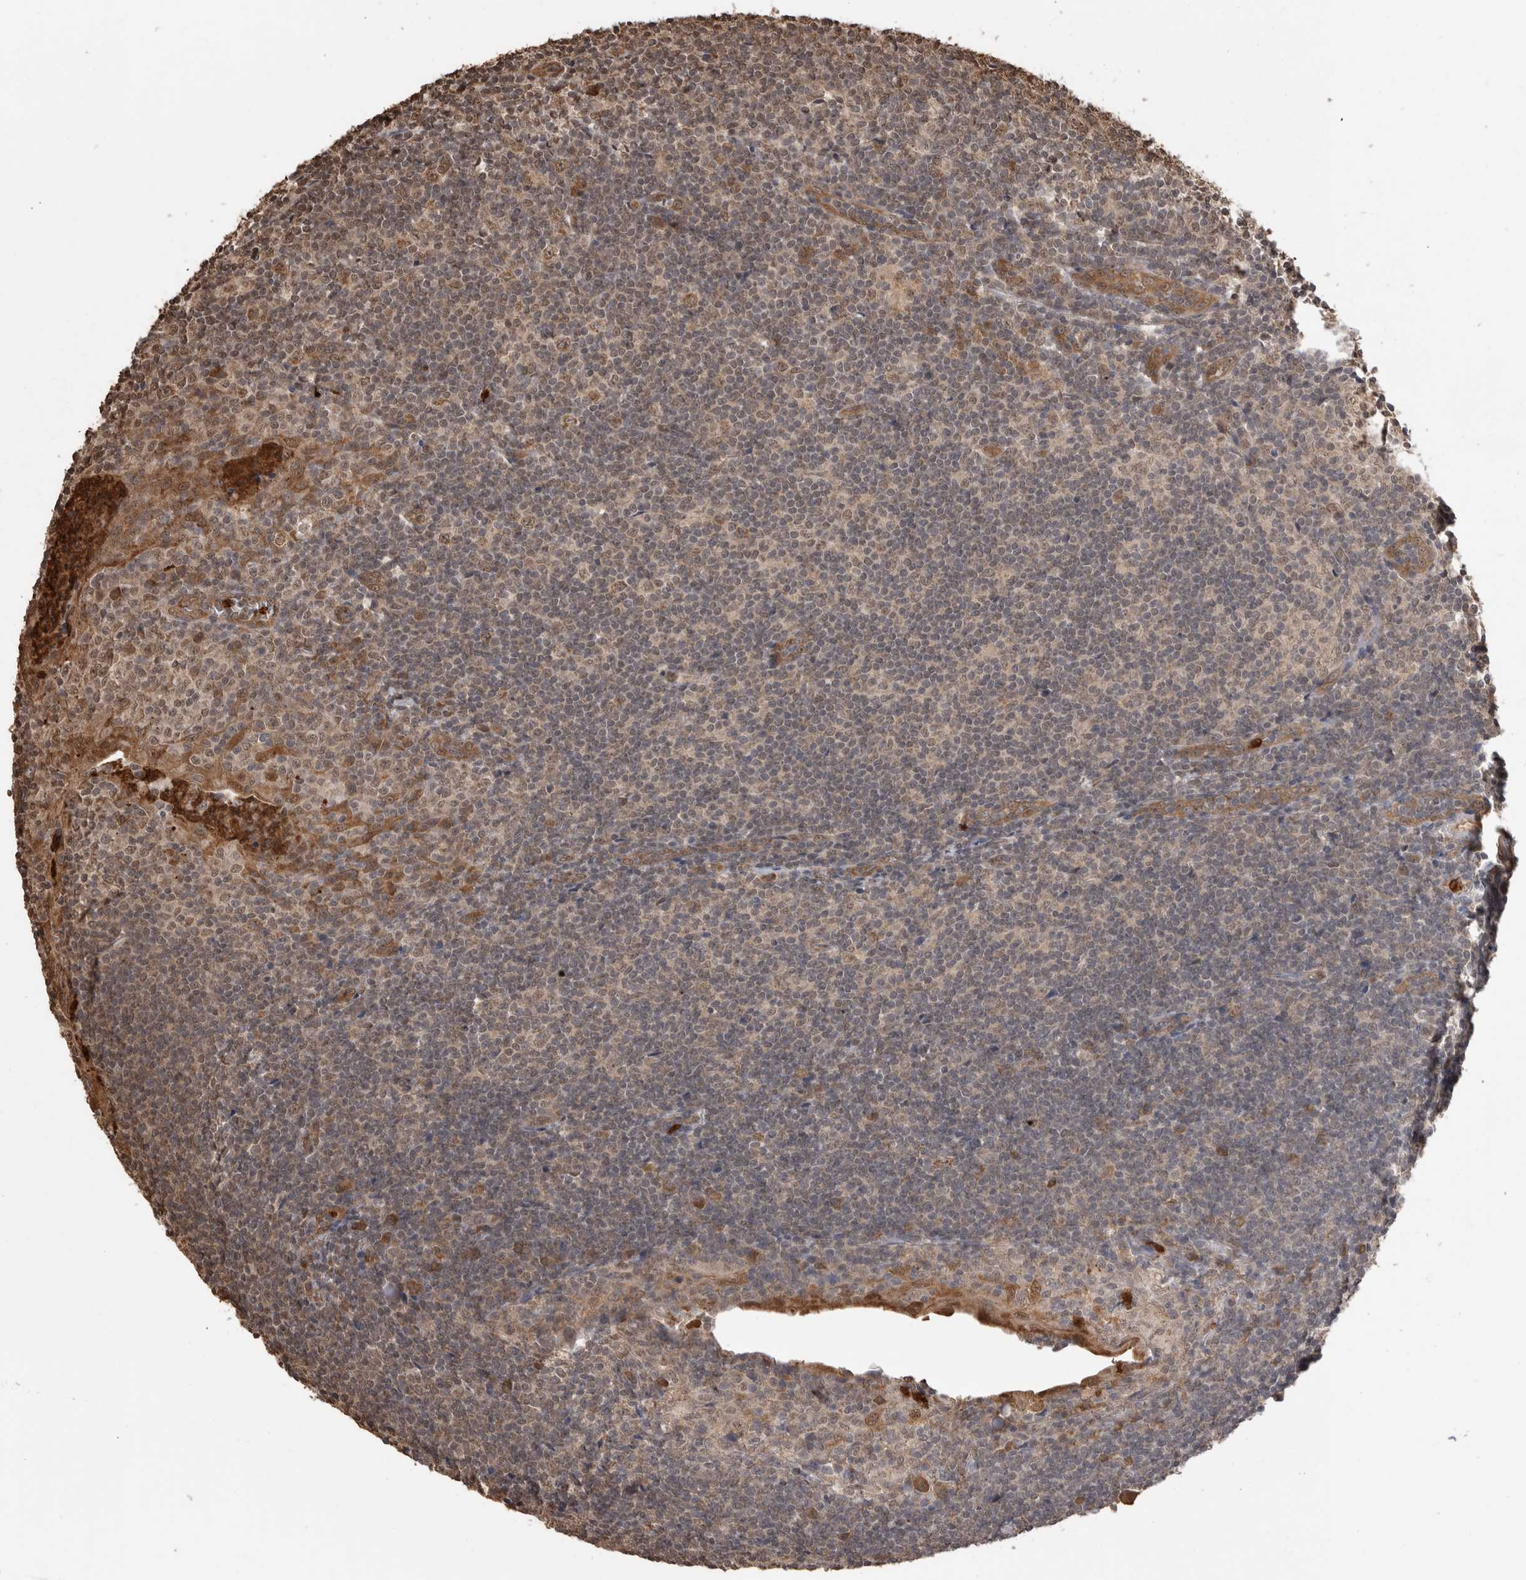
{"staining": {"intensity": "weak", "quantity": ">75%", "location": "cytoplasmic/membranous"}, "tissue": "tonsil", "cell_type": "Germinal center cells", "image_type": "normal", "snomed": [{"axis": "morphology", "description": "Normal tissue, NOS"}, {"axis": "topography", "description": "Tonsil"}], "caption": "Tonsil stained with a brown dye reveals weak cytoplasmic/membranous positive expression in approximately >75% of germinal center cells.", "gene": "PAK4", "patient": {"sex": "male", "age": 37}}